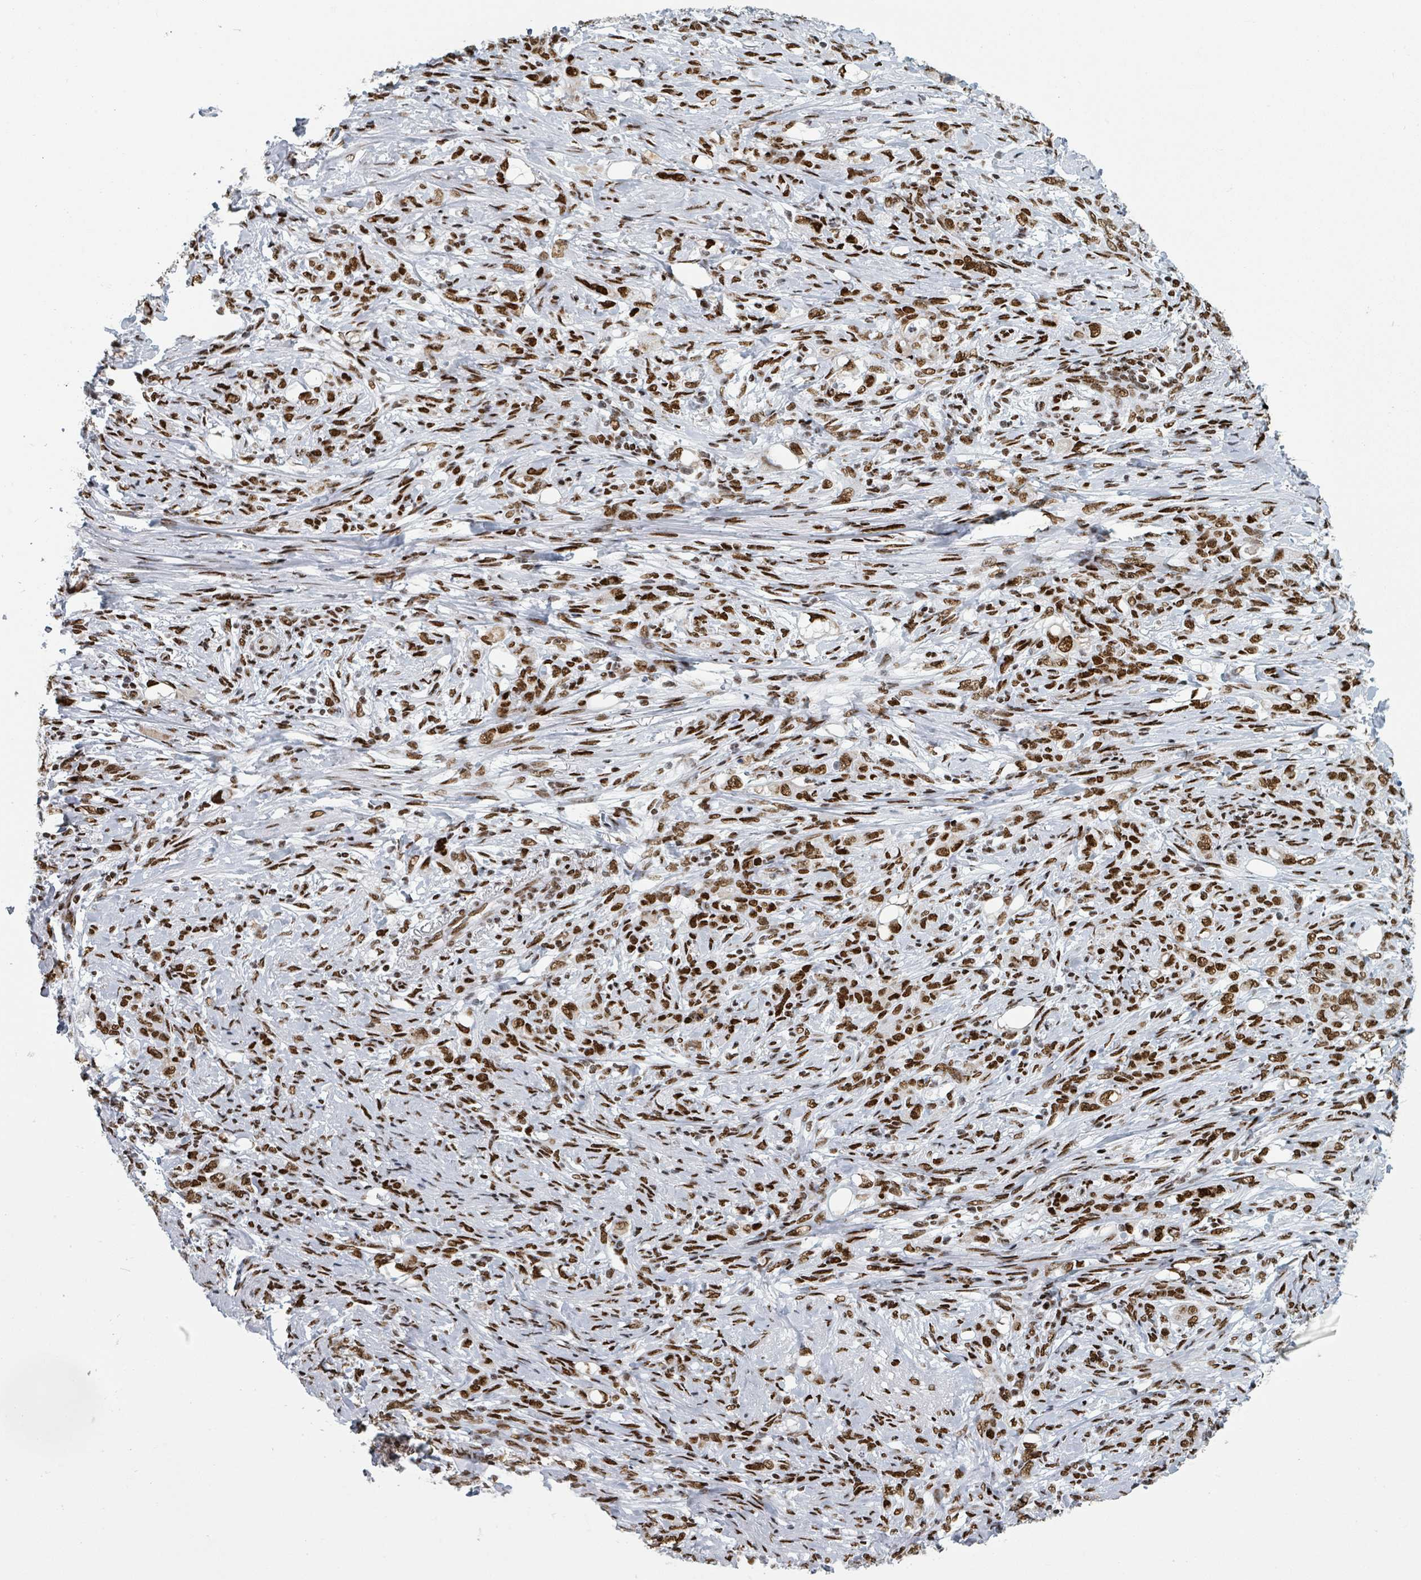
{"staining": {"intensity": "strong", "quantity": ">75%", "location": "nuclear"}, "tissue": "stomach cancer", "cell_type": "Tumor cells", "image_type": "cancer", "snomed": [{"axis": "morphology", "description": "Adenocarcinoma, NOS"}, {"axis": "topography", "description": "Stomach"}], "caption": "This image displays stomach cancer (adenocarcinoma) stained with immunohistochemistry (IHC) to label a protein in brown. The nuclear of tumor cells show strong positivity for the protein. Nuclei are counter-stained blue.", "gene": "DHX16", "patient": {"sex": "female", "age": 79}}